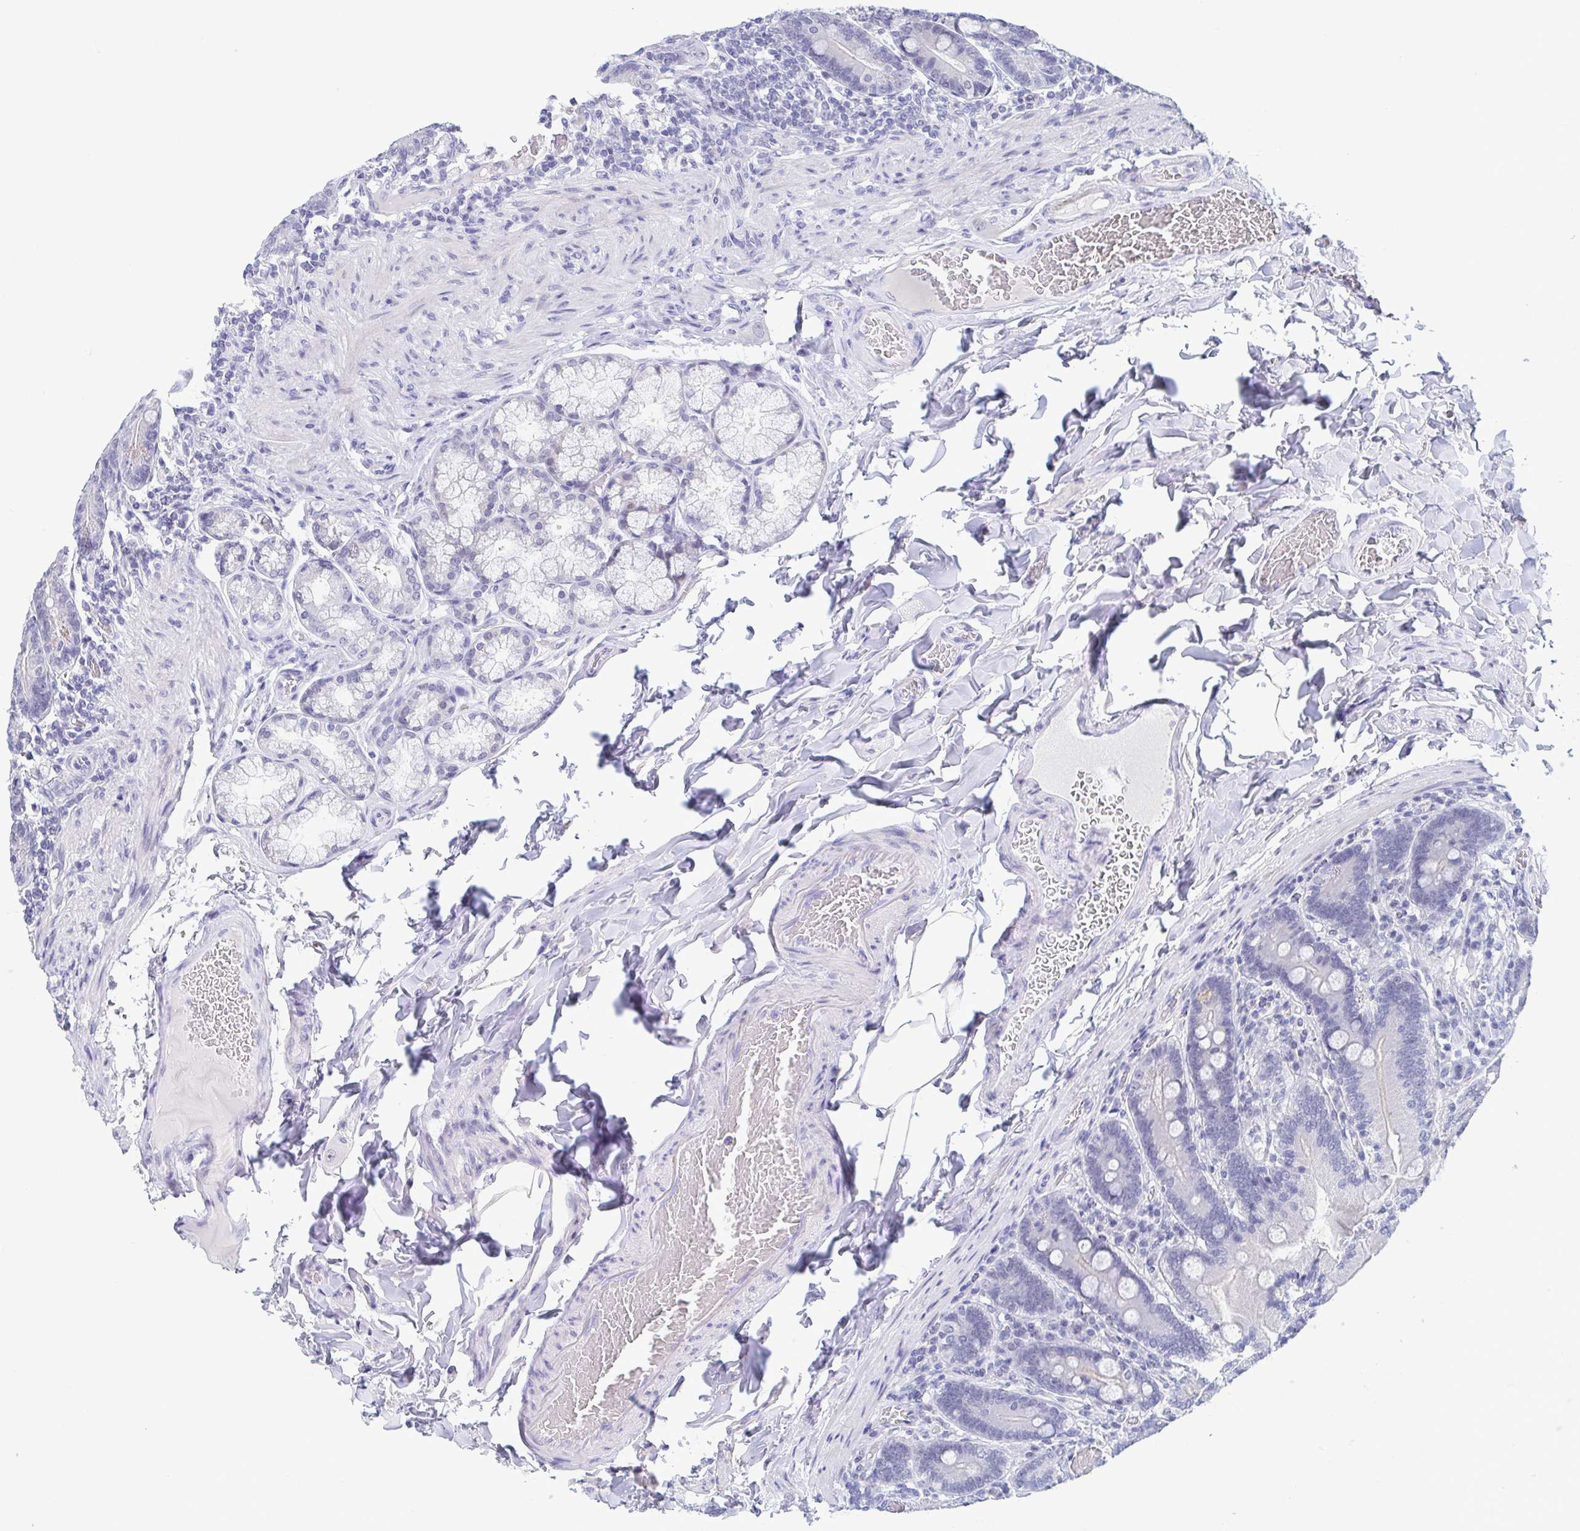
{"staining": {"intensity": "negative", "quantity": "none", "location": "none"}, "tissue": "duodenum", "cell_type": "Glandular cells", "image_type": "normal", "snomed": [{"axis": "morphology", "description": "Normal tissue, NOS"}, {"axis": "topography", "description": "Duodenum"}], "caption": "Protein analysis of benign duodenum displays no significant positivity in glandular cells.", "gene": "PERM1", "patient": {"sex": "female", "age": 62}}